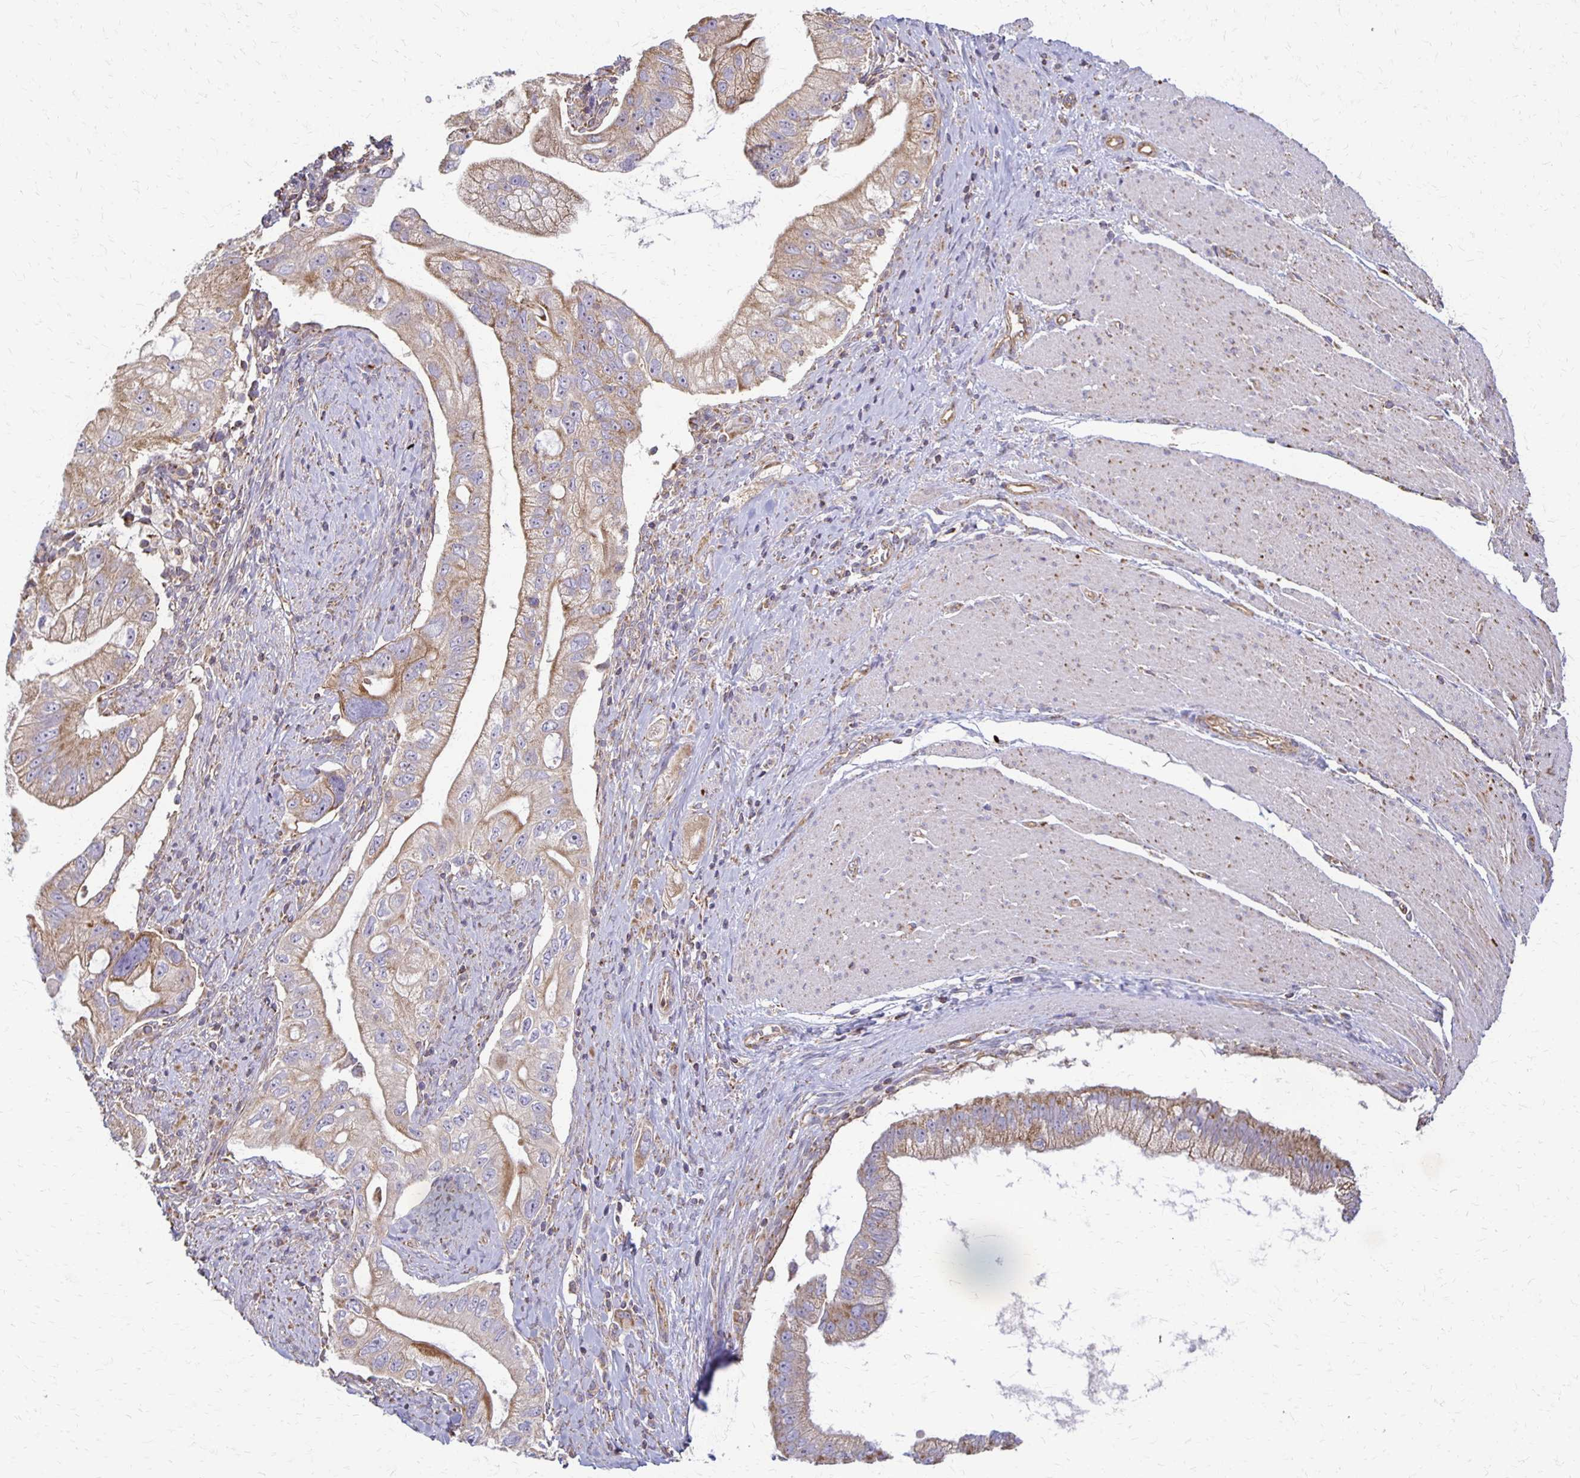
{"staining": {"intensity": "moderate", "quantity": "25%-75%", "location": "cytoplasmic/membranous"}, "tissue": "pancreatic cancer", "cell_type": "Tumor cells", "image_type": "cancer", "snomed": [{"axis": "morphology", "description": "Adenocarcinoma, NOS"}, {"axis": "topography", "description": "Pancreas"}], "caption": "Protein analysis of pancreatic cancer tissue displays moderate cytoplasmic/membranous staining in approximately 25%-75% of tumor cells. (brown staining indicates protein expression, while blue staining denotes nuclei).", "gene": "EIF4EBP2", "patient": {"sex": "male", "age": 70}}